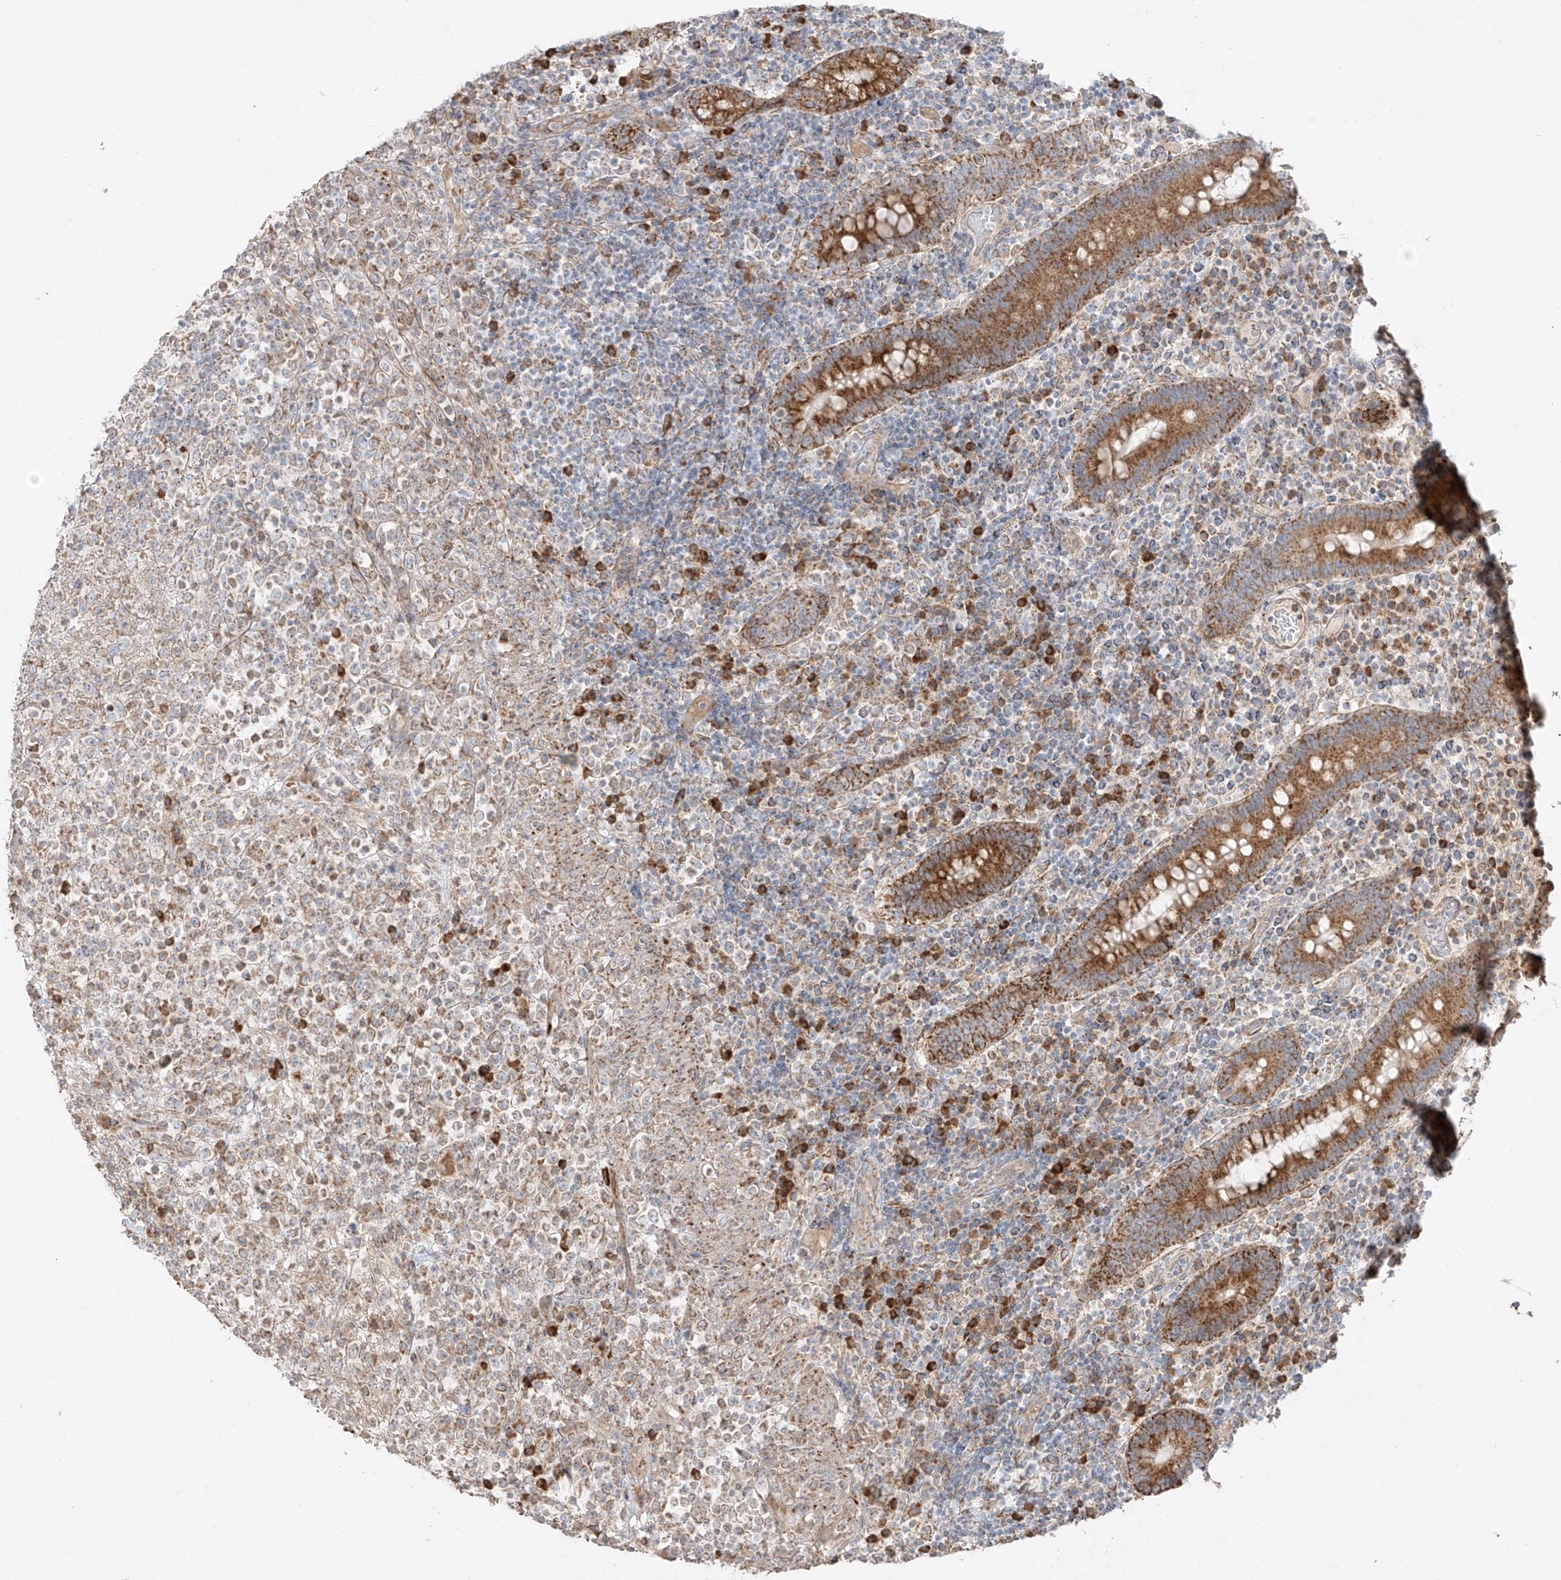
{"staining": {"intensity": "moderate", "quantity": "25%-75%", "location": "cytoplasmic/membranous"}, "tissue": "lymphoma", "cell_type": "Tumor cells", "image_type": "cancer", "snomed": [{"axis": "morphology", "description": "Malignant lymphoma, non-Hodgkin's type, High grade"}, {"axis": "topography", "description": "Colon"}], "caption": "Human lymphoma stained for a protein (brown) demonstrates moderate cytoplasmic/membranous positive staining in approximately 25%-75% of tumor cells.", "gene": "COLGALT2", "patient": {"sex": "female", "age": 53}}